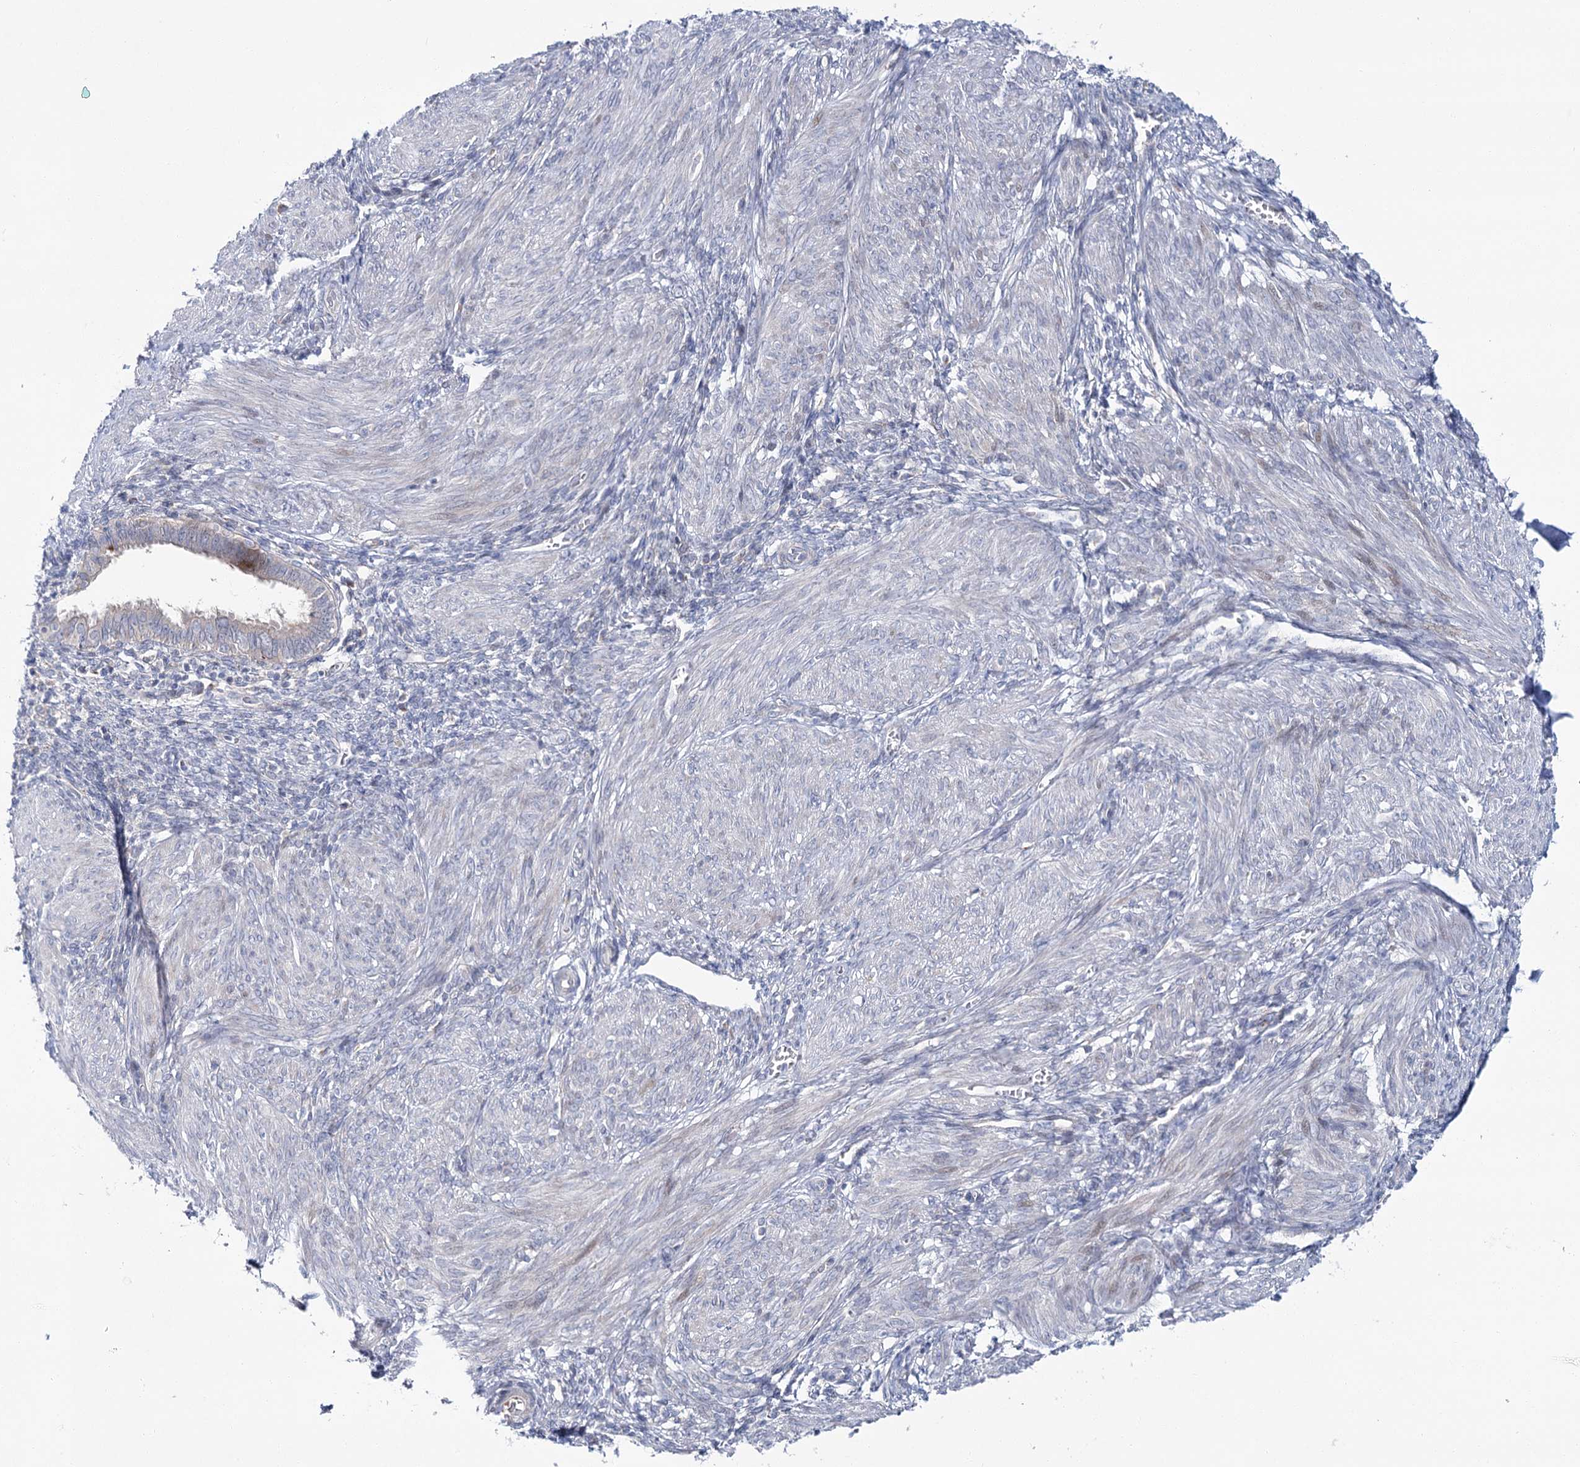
{"staining": {"intensity": "negative", "quantity": "none", "location": "none"}, "tissue": "smooth muscle", "cell_type": "Smooth muscle cells", "image_type": "normal", "snomed": [{"axis": "morphology", "description": "Normal tissue, NOS"}, {"axis": "topography", "description": "Smooth muscle"}], "caption": "This is an immunohistochemistry histopathology image of unremarkable smooth muscle. There is no expression in smooth muscle cells.", "gene": "CPLANE1", "patient": {"sex": "female", "age": 39}}